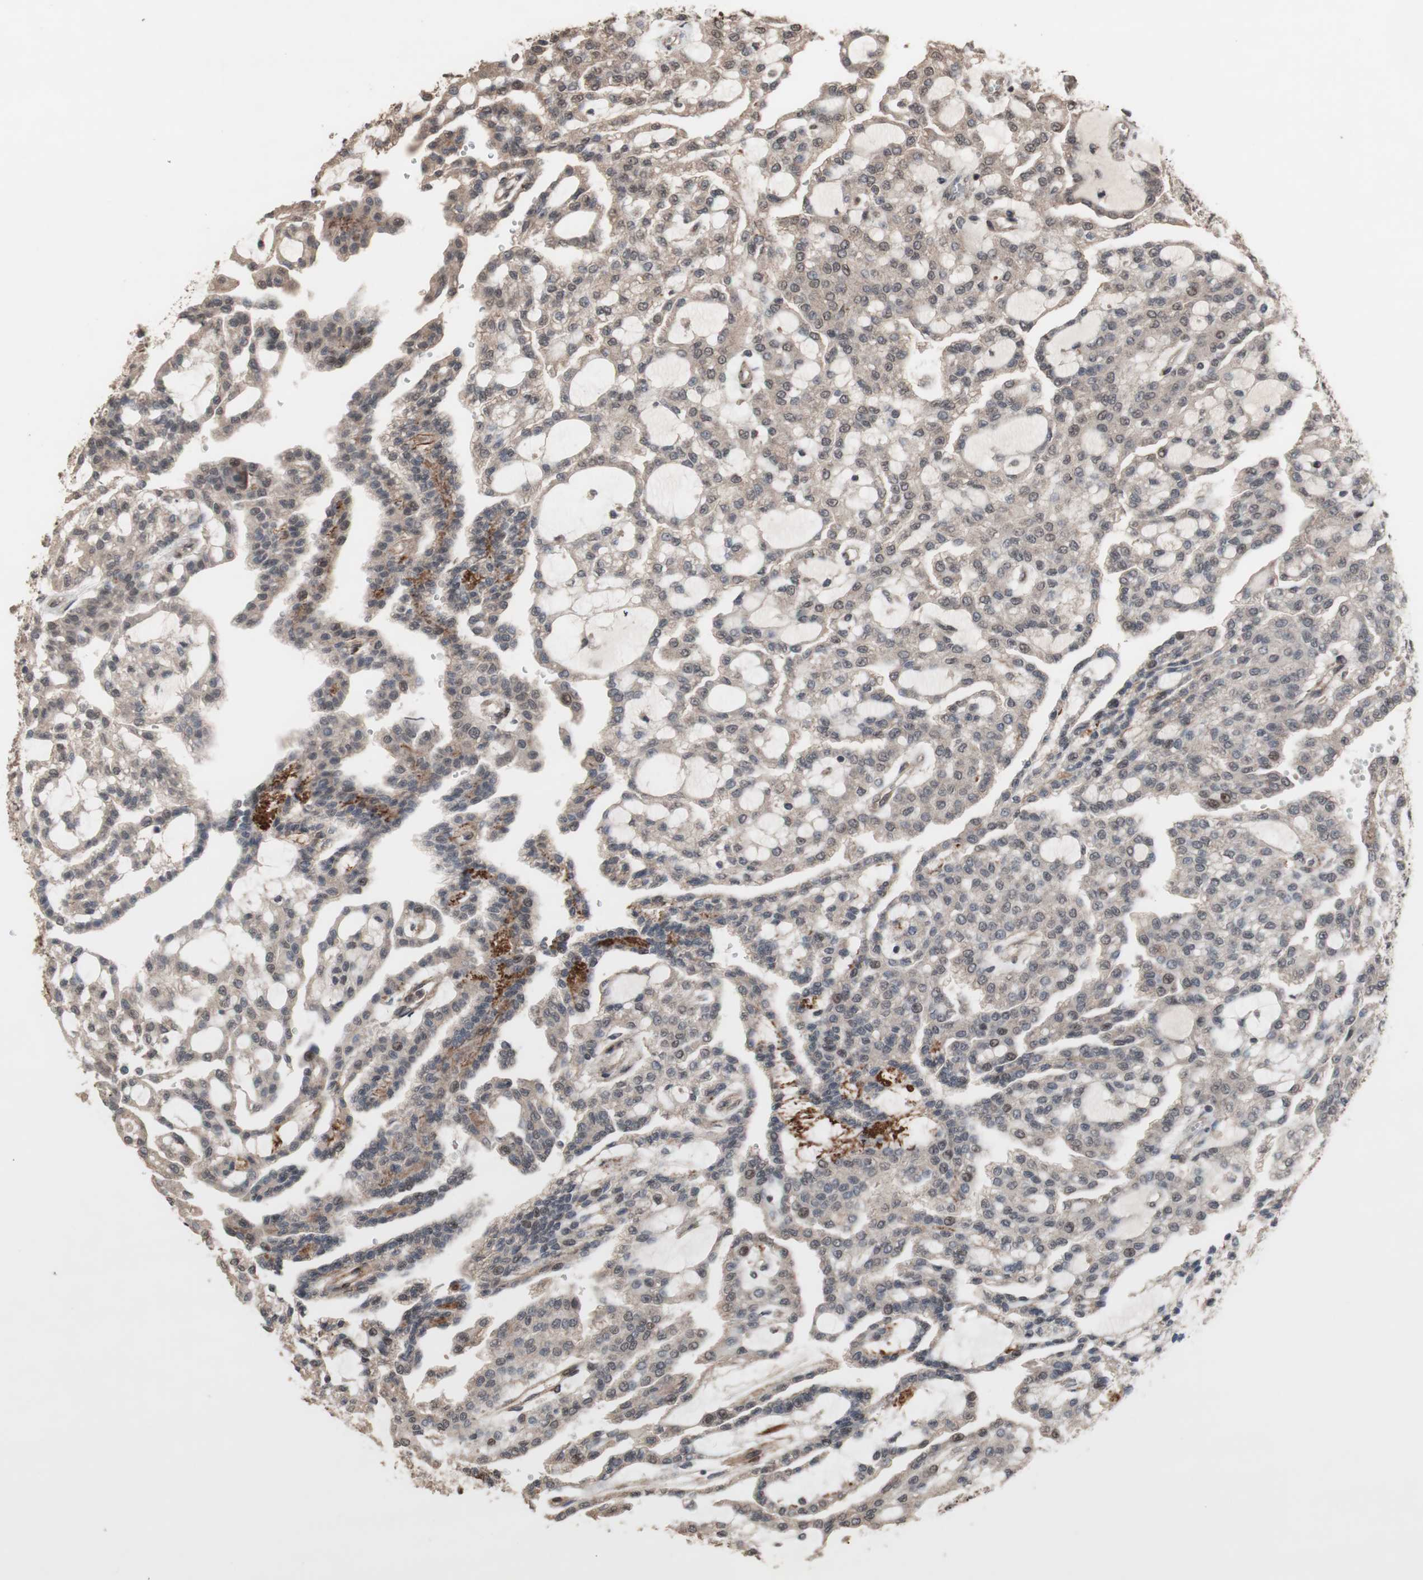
{"staining": {"intensity": "moderate", "quantity": ">75%", "location": "cytoplasmic/membranous"}, "tissue": "renal cancer", "cell_type": "Tumor cells", "image_type": "cancer", "snomed": [{"axis": "morphology", "description": "Adenocarcinoma, NOS"}, {"axis": "topography", "description": "Kidney"}], "caption": "An image of adenocarcinoma (renal) stained for a protein demonstrates moderate cytoplasmic/membranous brown staining in tumor cells.", "gene": "KANSL1", "patient": {"sex": "male", "age": 63}}